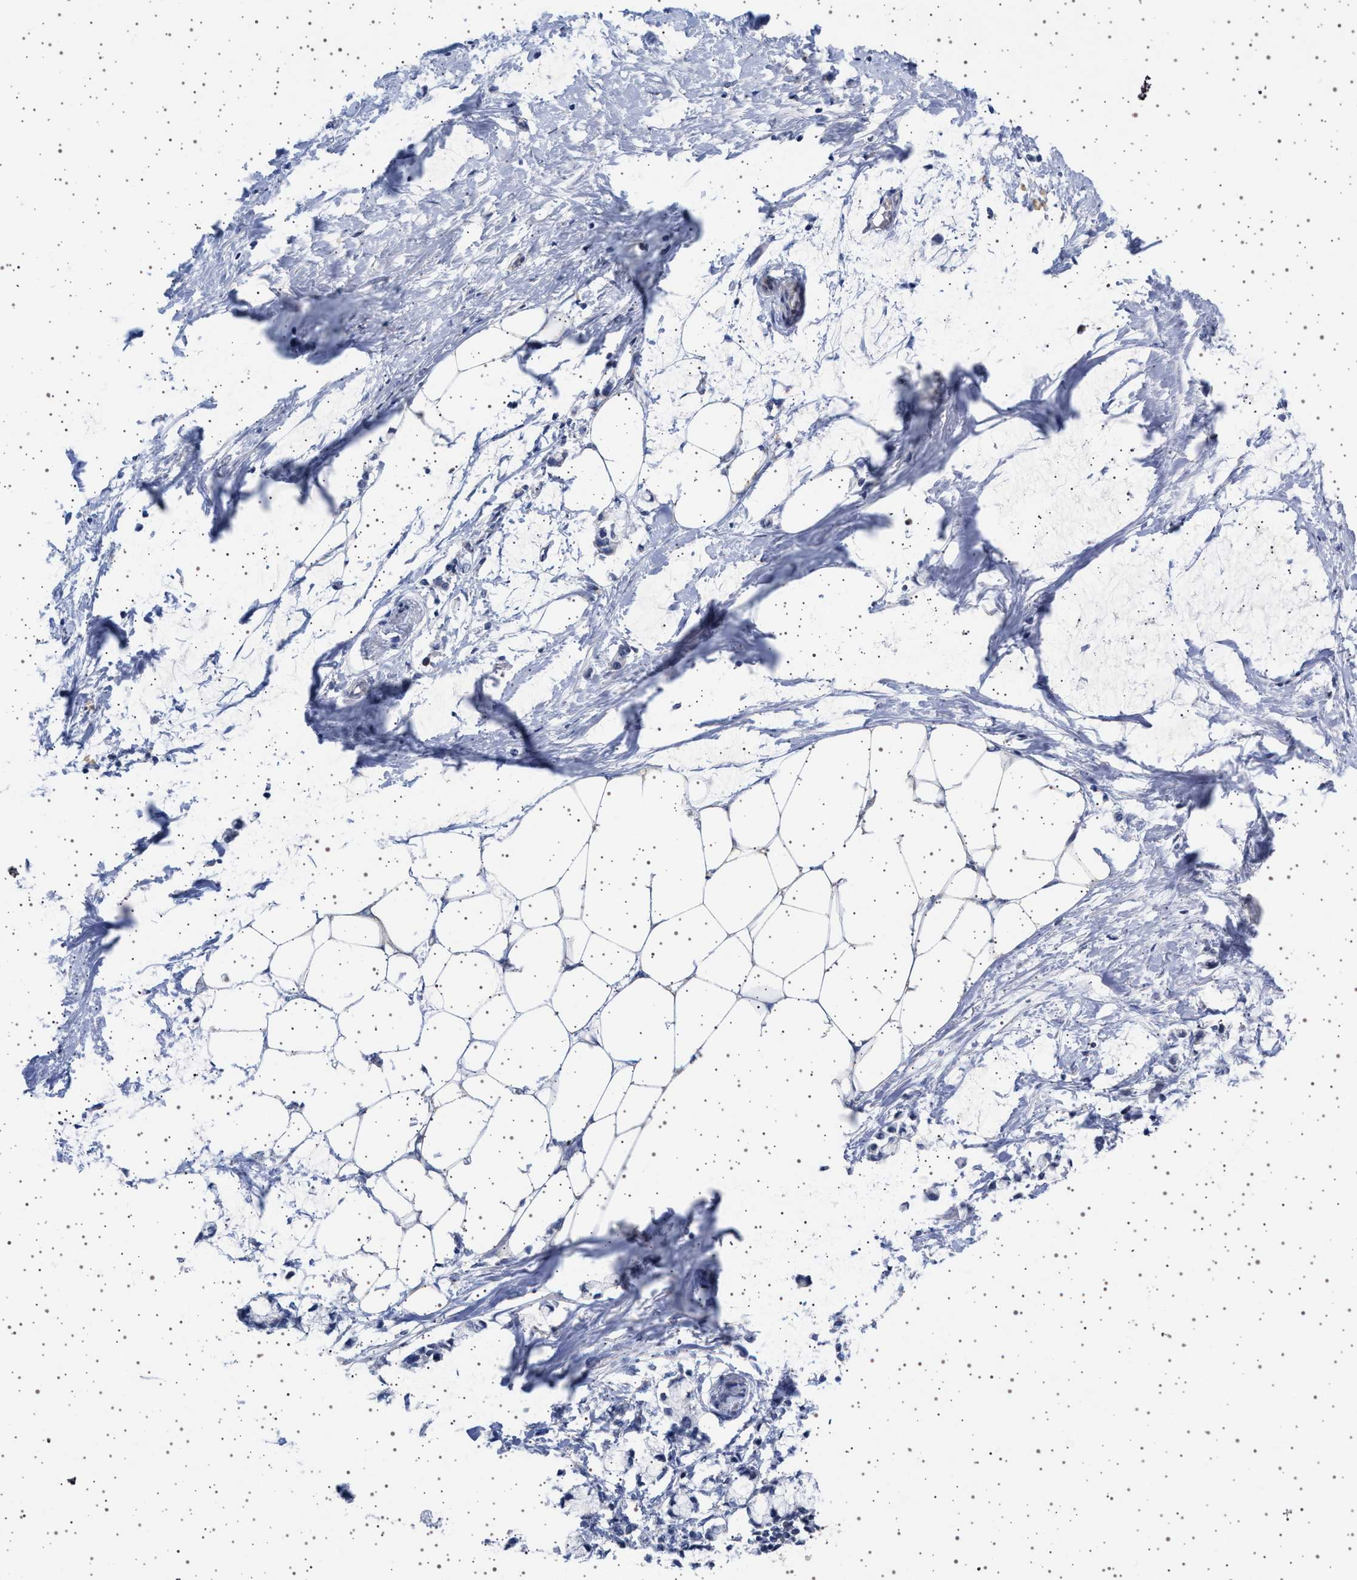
{"staining": {"intensity": "negative", "quantity": "none", "location": "none"}, "tissue": "adipose tissue", "cell_type": "Adipocytes", "image_type": "normal", "snomed": [{"axis": "morphology", "description": "Normal tissue, NOS"}, {"axis": "morphology", "description": "Adenocarcinoma, NOS"}, {"axis": "topography", "description": "Colon"}, {"axis": "topography", "description": "Peripheral nerve tissue"}], "caption": "Immunohistochemistry histopathology image of unremarkable adipose tissue stained for a protein (brown), which demonstrates no staining in adipocytes. (DAB (3,3'-diaminobenzidine) immunohistochemistry, high magnification).", "gene": "TRMT10B", "patient": {"sex": "male", "age": 14}}